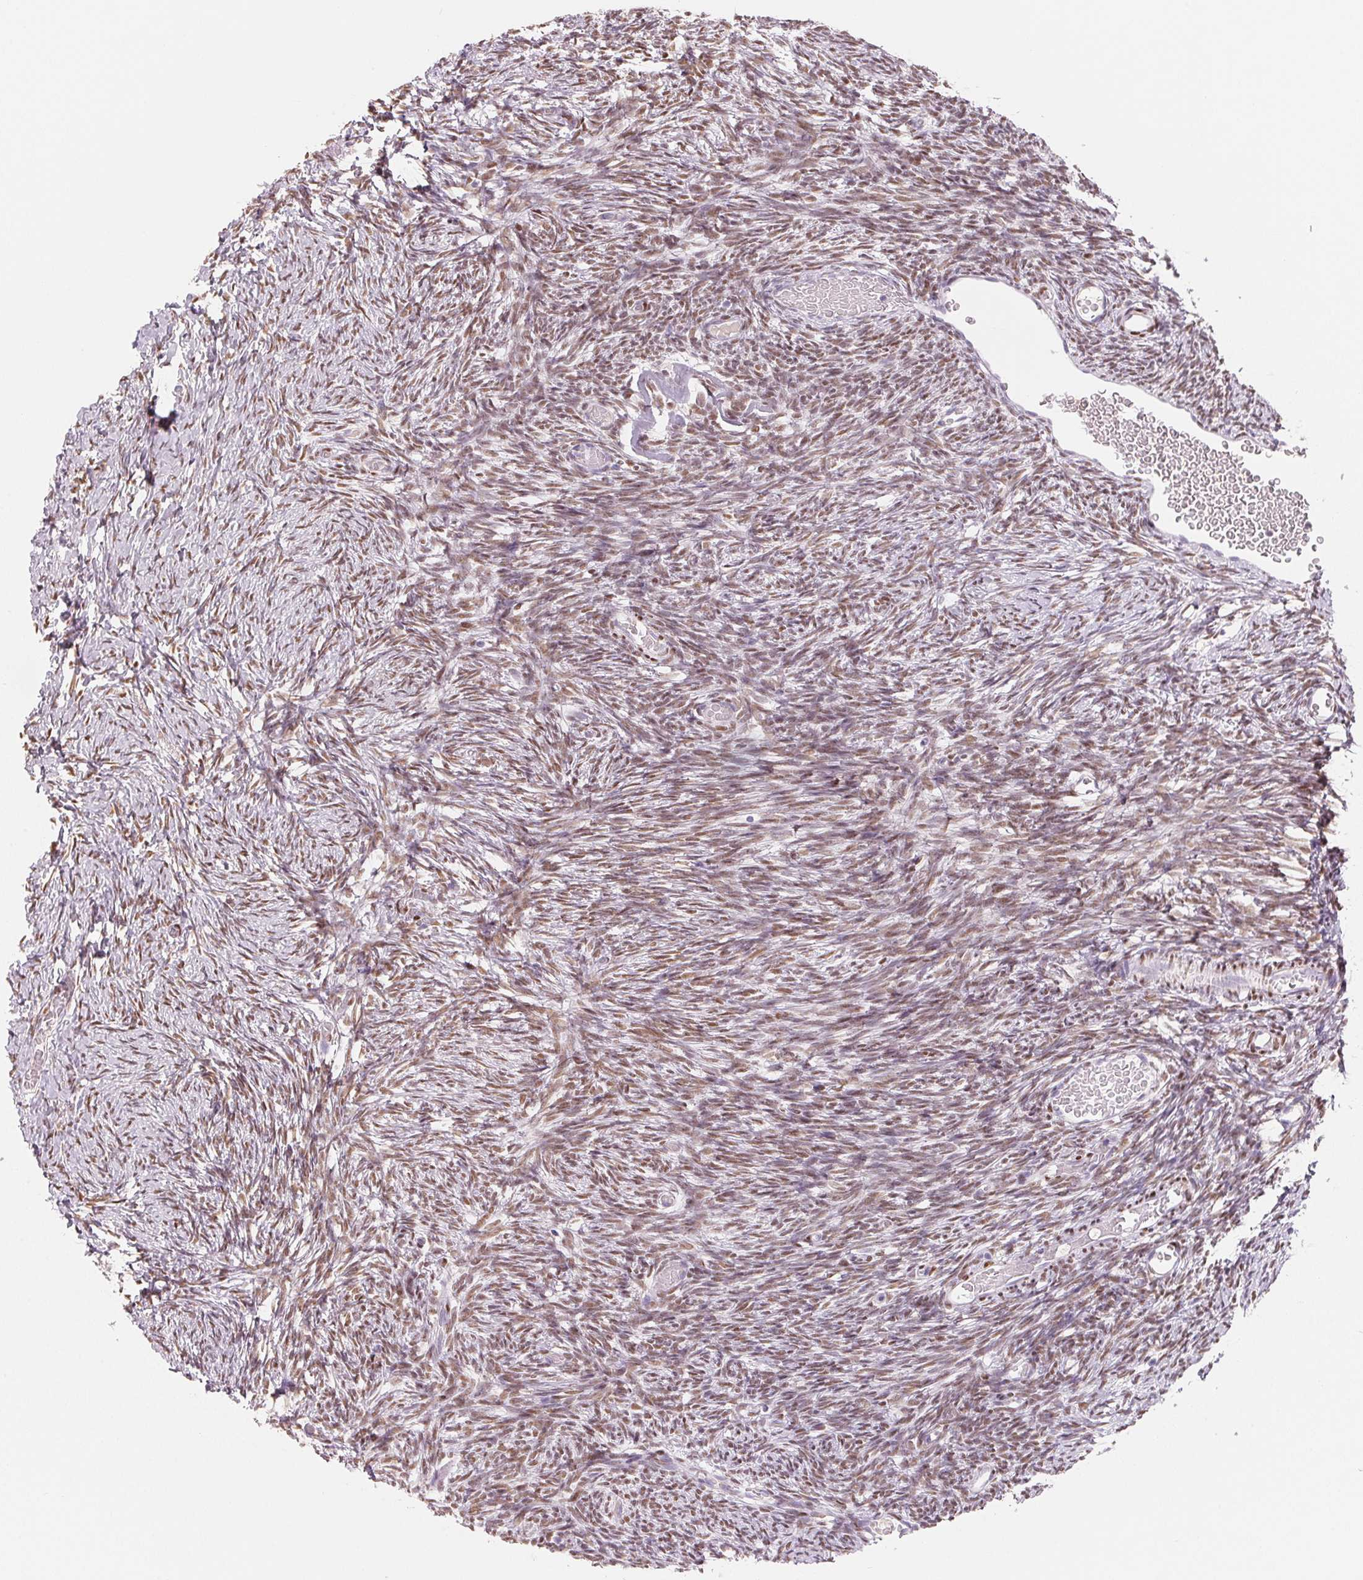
{"staining": {"intensity": "weak", "quantity": "<25%", "location": "nuclear"}, "tissue": "ovary", "cell_type": "Follicle cells", "image_type": "normal", "snomed": [{"axis": "morphology", "description": "Normal tissue, NOS"}, {"axis": "topography", "description": "Ovary"}], "caption": "Ovary was stained to show a protein in brown. There is no significant staining in follicle cells. (DAB (3,3'-diaminobenzidine) immunohistochemistry, high magnification).", "gene": "SMARCD3", "patient": {"sex": "female", "age": 39}}